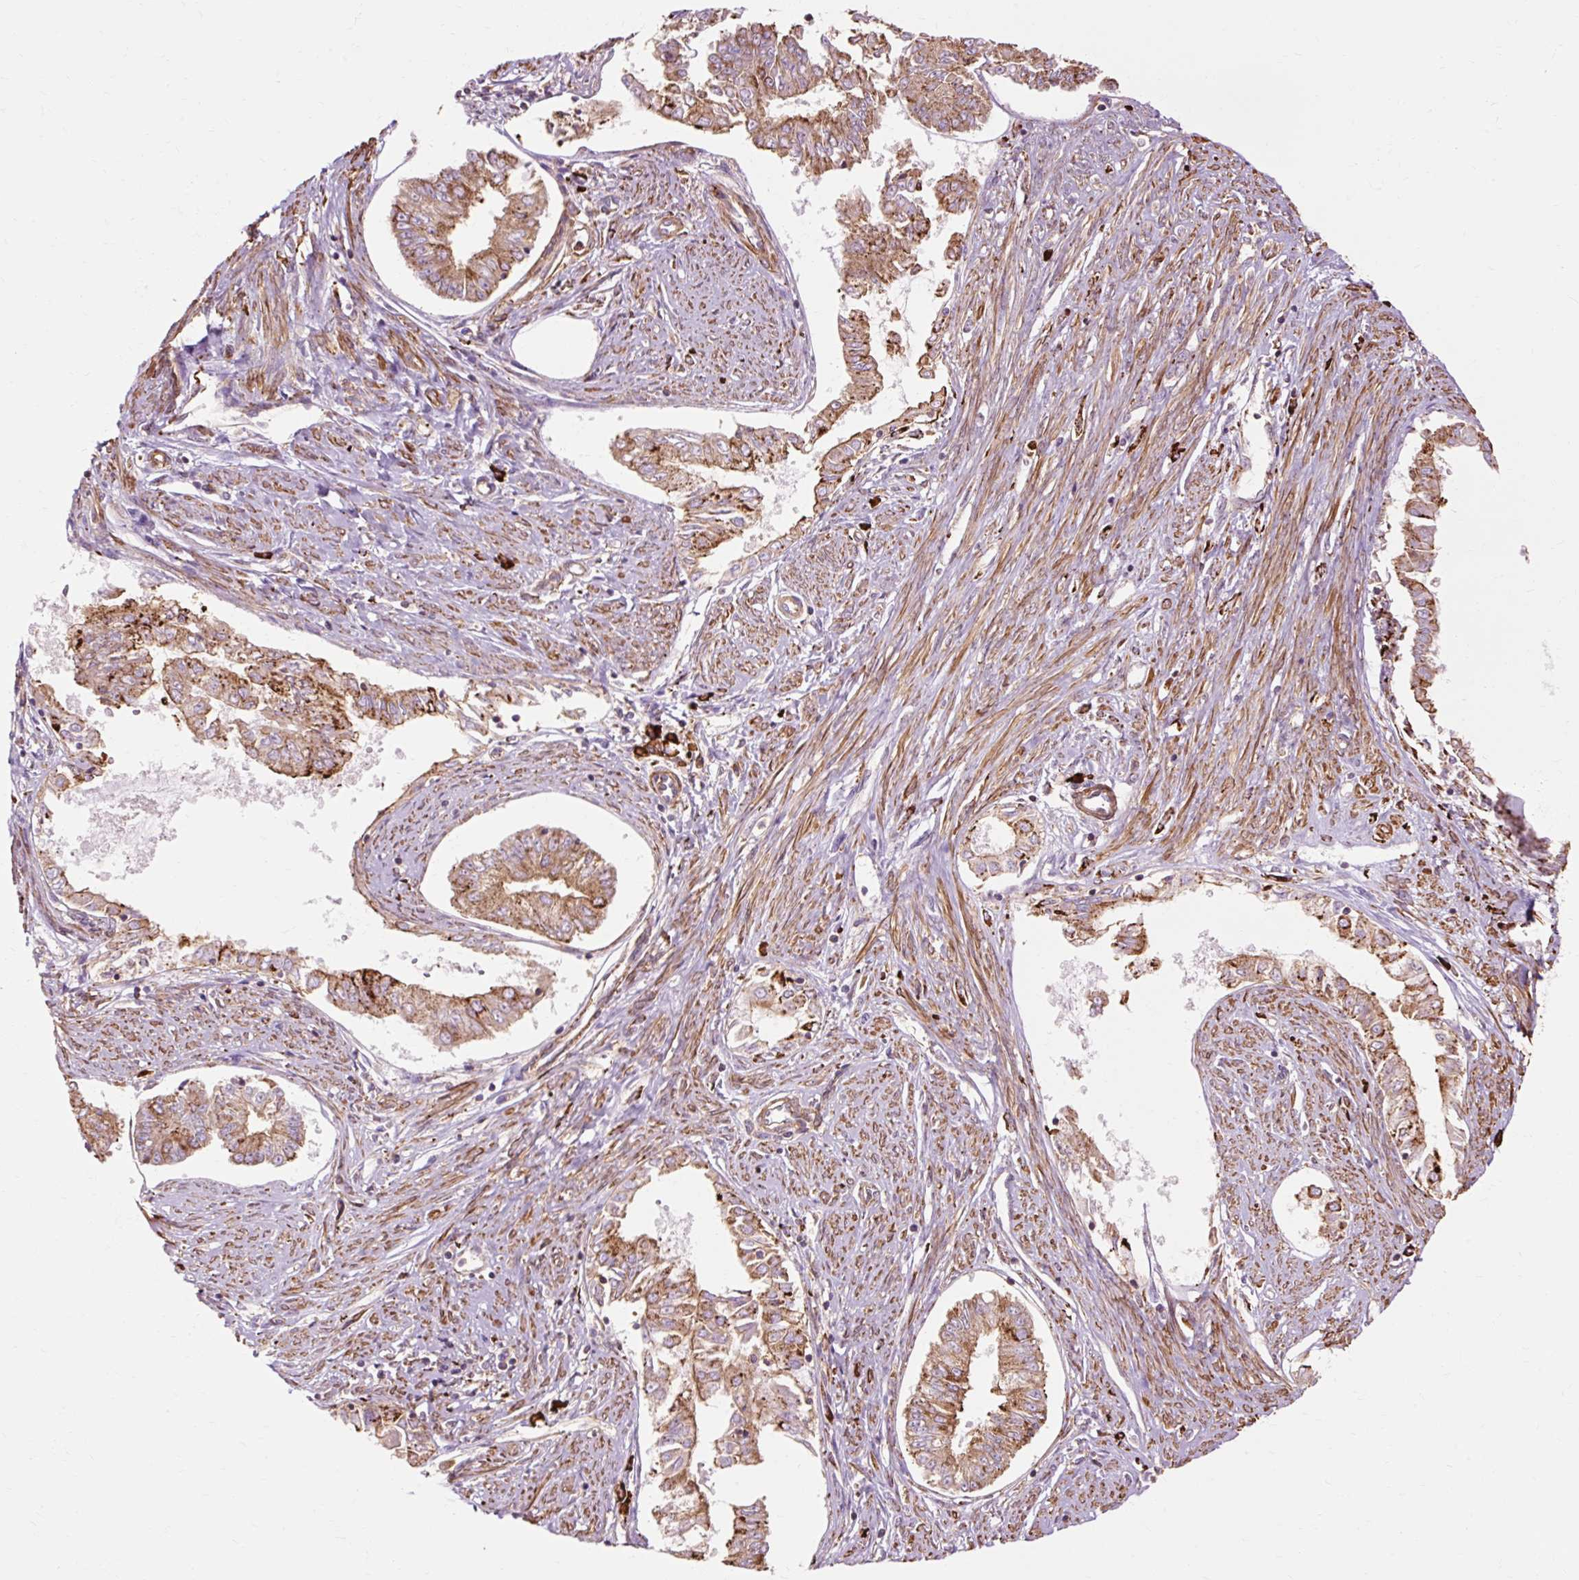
{"staining": {"intensity": "strong", "quantity": "25%-75%", "location": "cytoplasmic/membranous"}, "tissue": "endometrial cancer", "cell_type": "Tumor cells", "image_type": "cancer", "snomed": [{"axis": "morphology", "description": "Adenocarcinoma, NOS"}, {"axis": "topography", "description": "Endometrium"}], "caption": "Endometrial adenocarcinoma stained with a protein marker displays strong staining in tumor cells.", "gene": "TBC1D2B", "patient": {"sex": "female", "age": 76}}